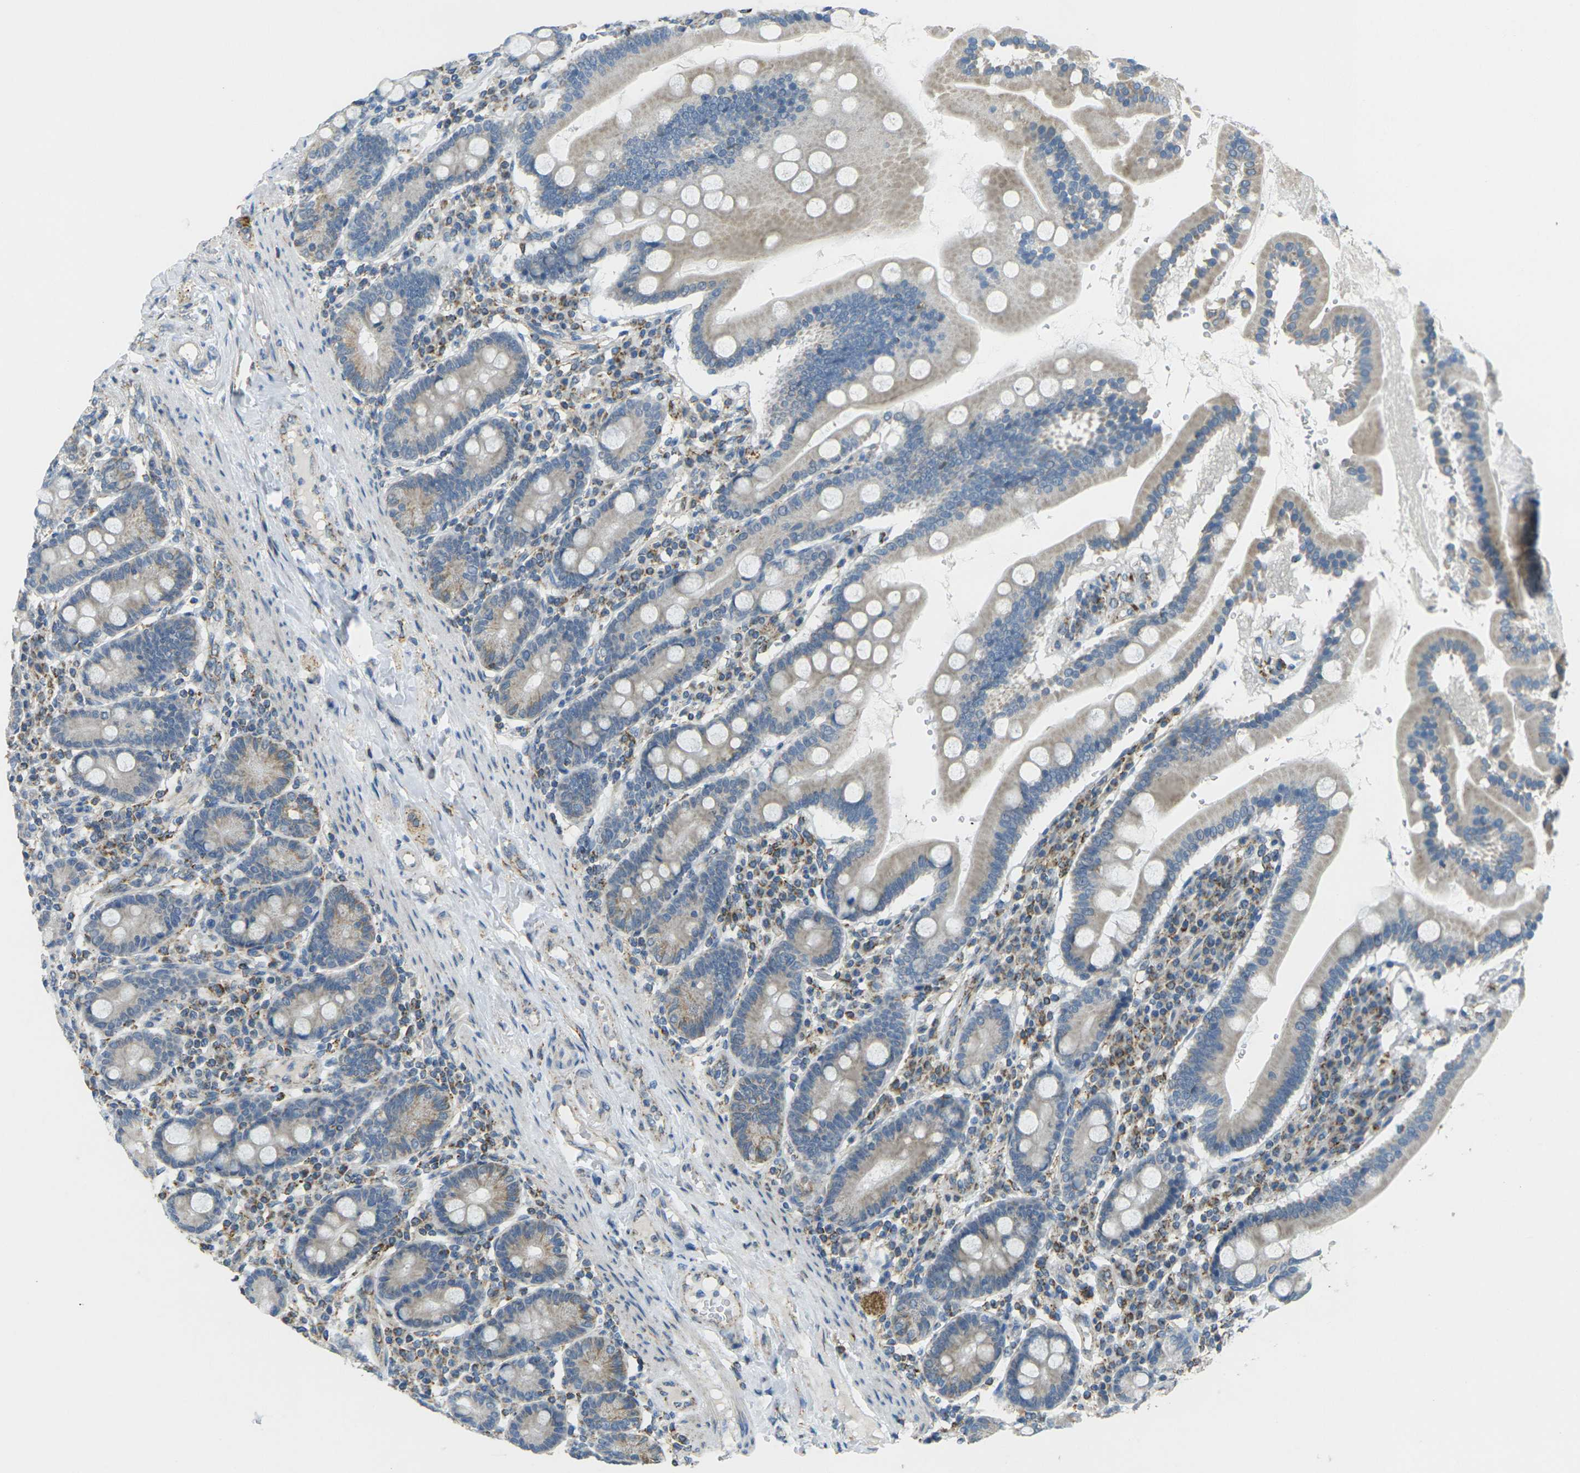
{"staining": {"intensity": "moderate", "quantity": ">75%", "location": "cytoplasmic/membranous"}, "tissue": "duodenum", "cell_type": "Glandular cells", "image_type": "normal", "snomed": [{"axis": "morphology", "description": "Normal tissue, NOS"}, {"axis": "topography", "description": "Duodenum"}], "caption": "Normal duodenum exhibits moderate cytoplasmic/membranous positivity in about >75% of glandular cells, visualized by immunohistochemistry. (Brightfield microscopy of DAB IHC at high magnification).", "gene": "CYB5R1", "patient": {"sex": "male", "age": 50}}